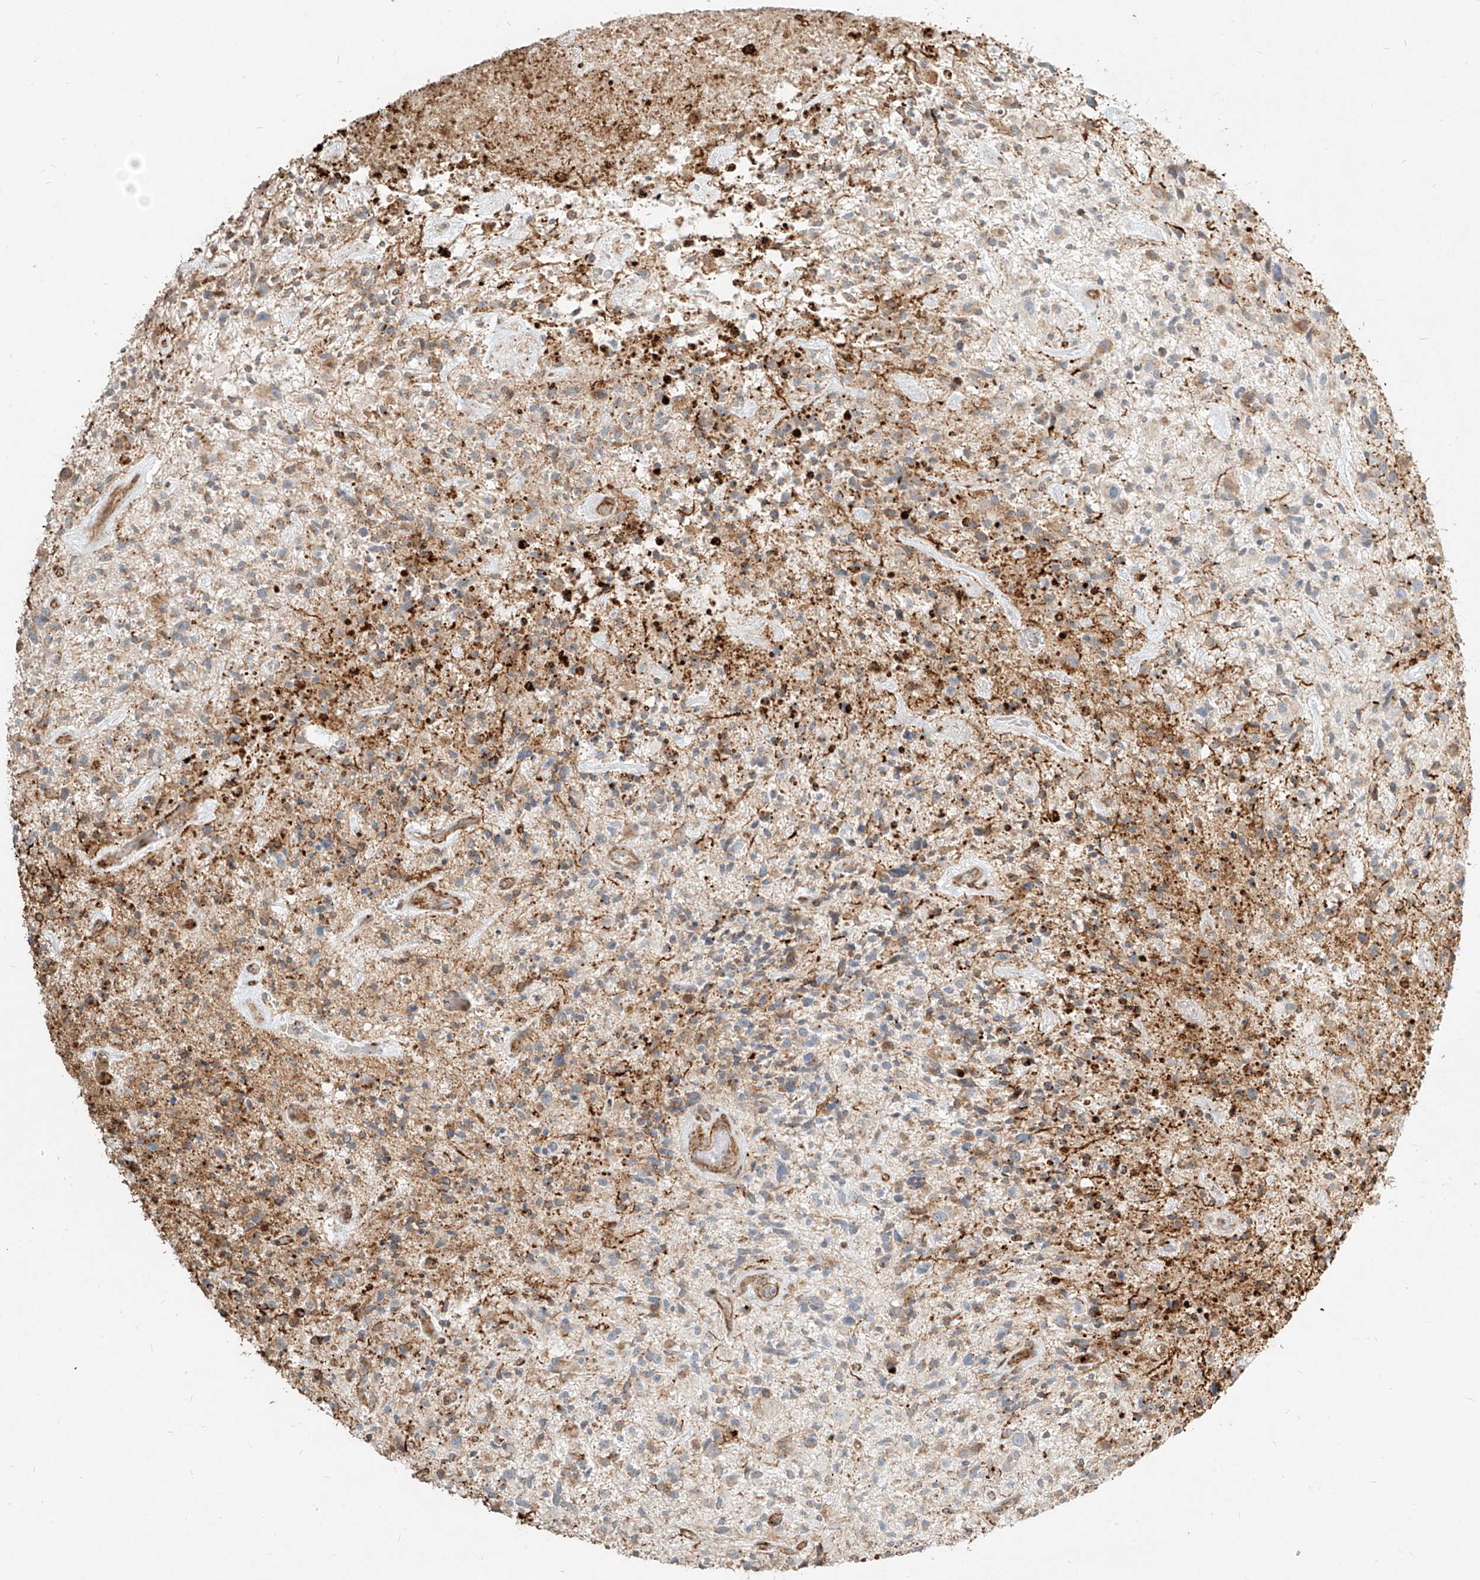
{"staining": {"intensity": "weak", "quantity": "25%-75%", "location": "cytoplasmic/membranous"}, "tissue": "glioma", "cell_type": "Tumor cells", "image_type": "cancer", "snomed": [{"axis": "morphology", "description": "Glioma, malignant, High grade"}, {"axis": "topography", "description": "Brain"}], "caption": "This micrograph shows glioma stained with IHC to label a protein in brown. The cytoplasmic/membranous of tumor cells show weak positivity for the protein. Nuclei are counter-stained blue.", "gene": "MTX2", "patient": {"sex": "male", "age": 47}}